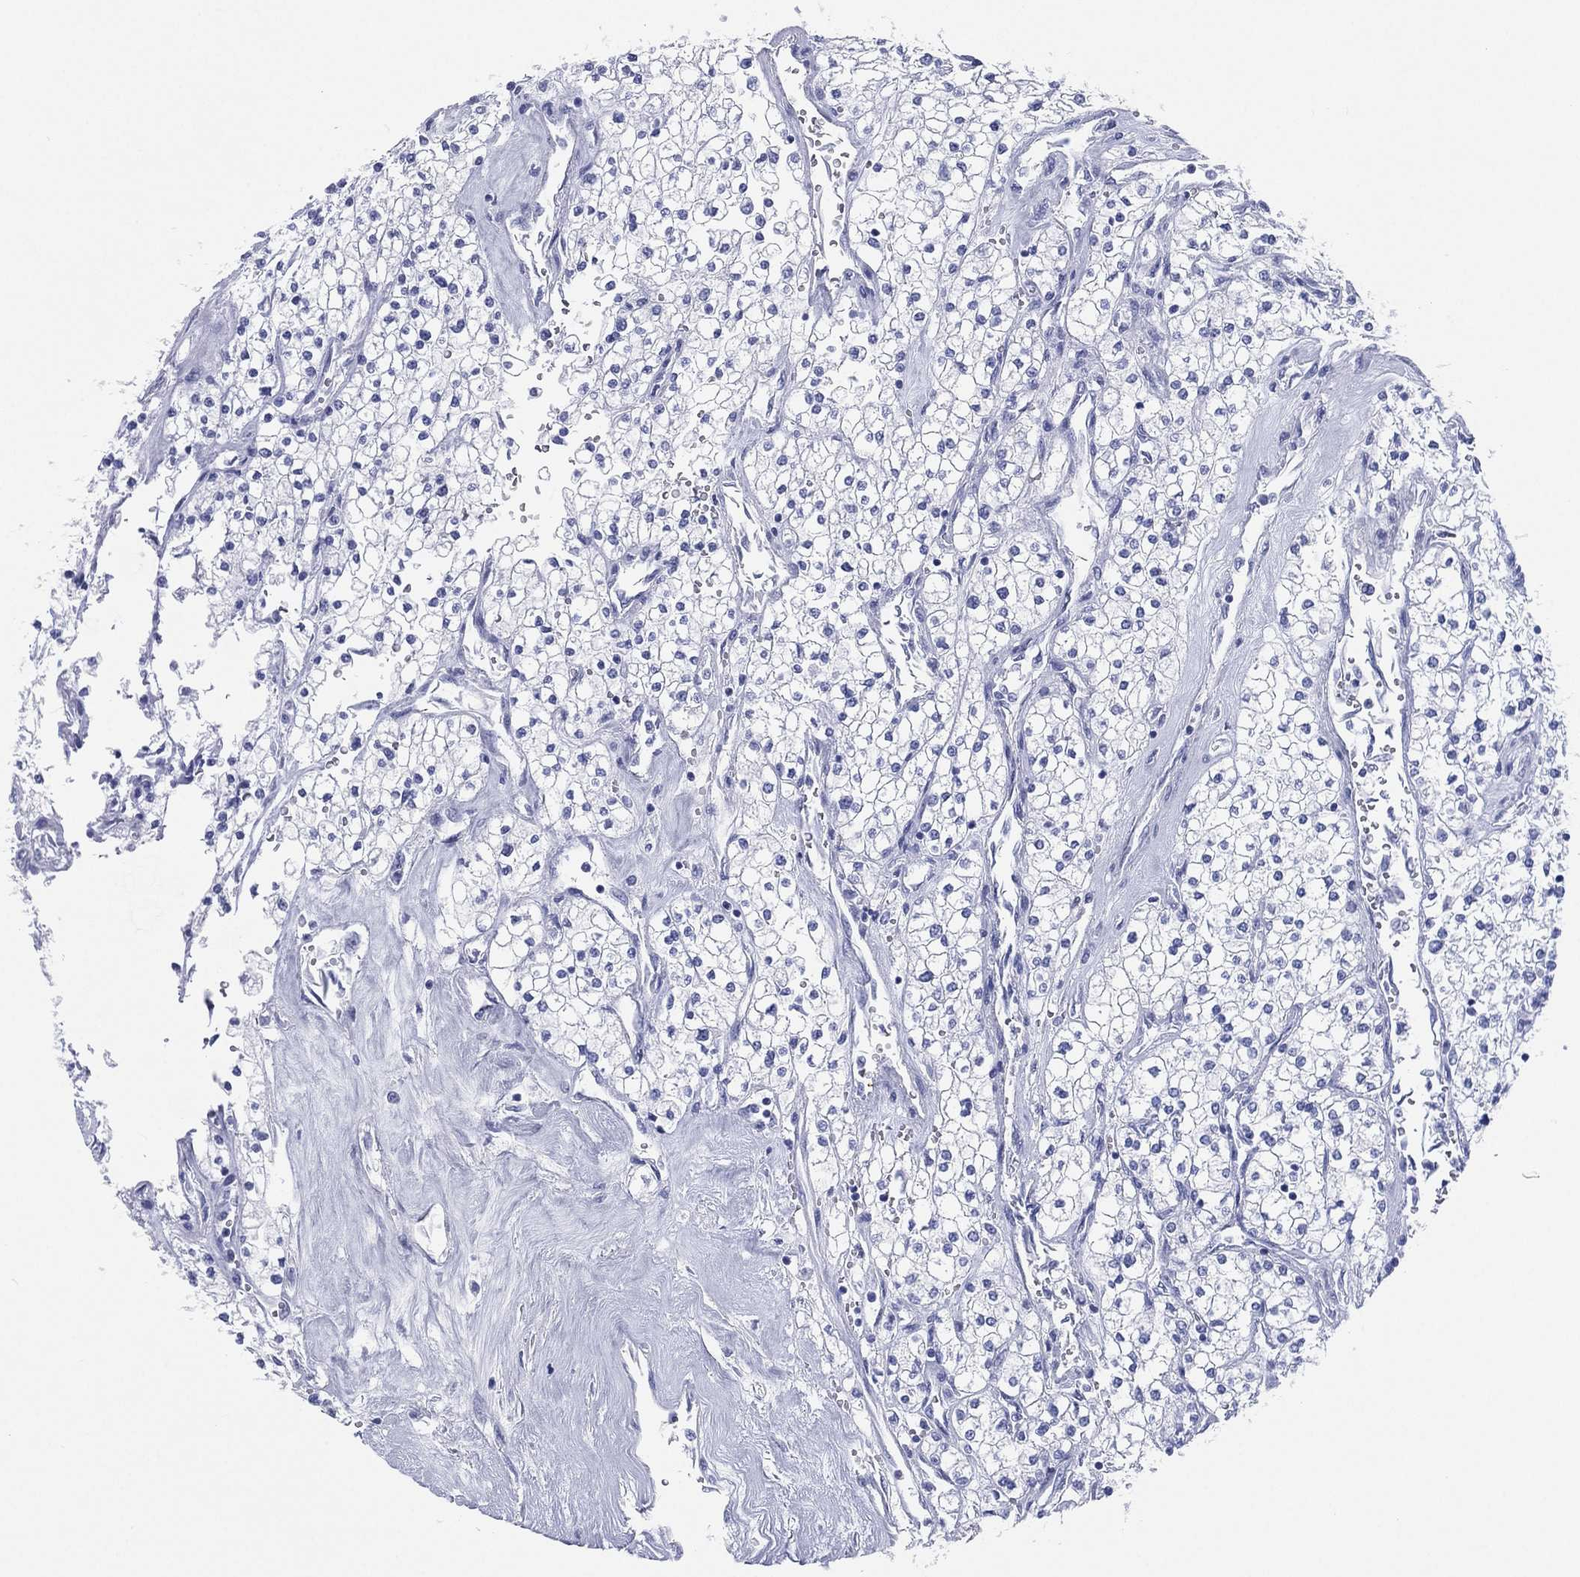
{"staining": {"intensity": "negative", "quantity": "none", "location": "none"}, "tissue": "renal cancer", "cell_type": "Tumor cells", "image_type": "cancer", "snomed": [{"axis": "morphology", "description": "Adenocarcinoma, NOS"}, {"axis": "topography", "description": "Kidney"}], "caption": "Adenocarcinoma (renal) was stained to show a protein in brown. There is no significant staining in tumor cells. (Brightfield microscopy of DAB IHC at high magnification).", "gene": "CD79A", "patient": {"sex": "male", "age": 80}}